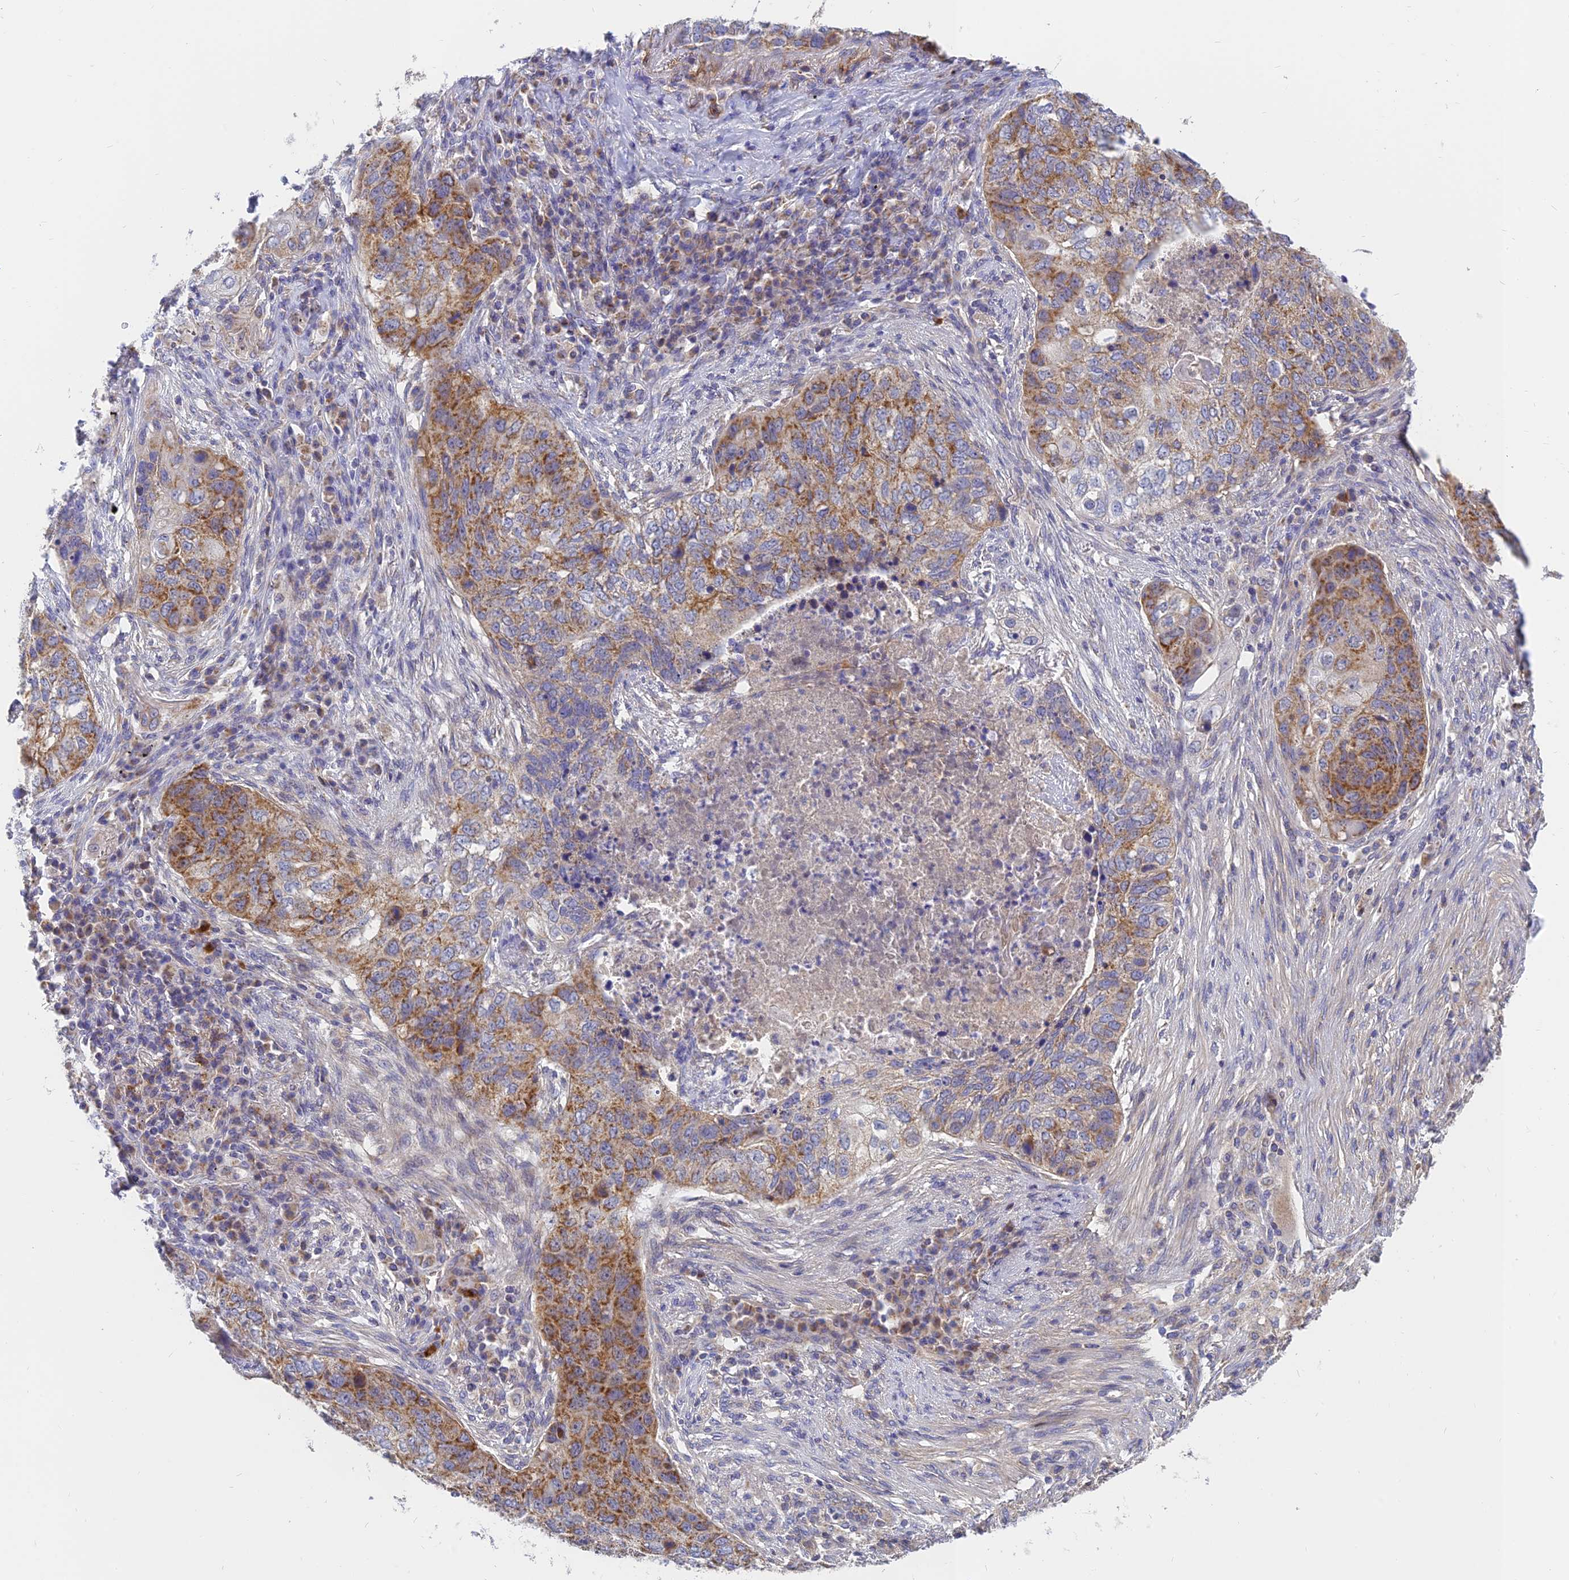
{"staining": {"intensity": "moderate", "quantity": ">75%", "location": "cytoplasmic/membranous"}, "tissue": "lung cancer", "cell_type": "Tumor cells", "image_type": "cancer", "snomed": [{"axis": "morphology", "description": "Squamous cell carcinoma, NOS"}, {"axis": "topography", "description": "Lung"}], "caption": "About >75% of tumor cells in human squamous cell carcinoma (lung) show moderate cytoplasmic/membranous protein positivity as visualized by brown immunohistochemical staining.", "gene": "MRPL15", "patient": {"sex": "female", "age": 63}}